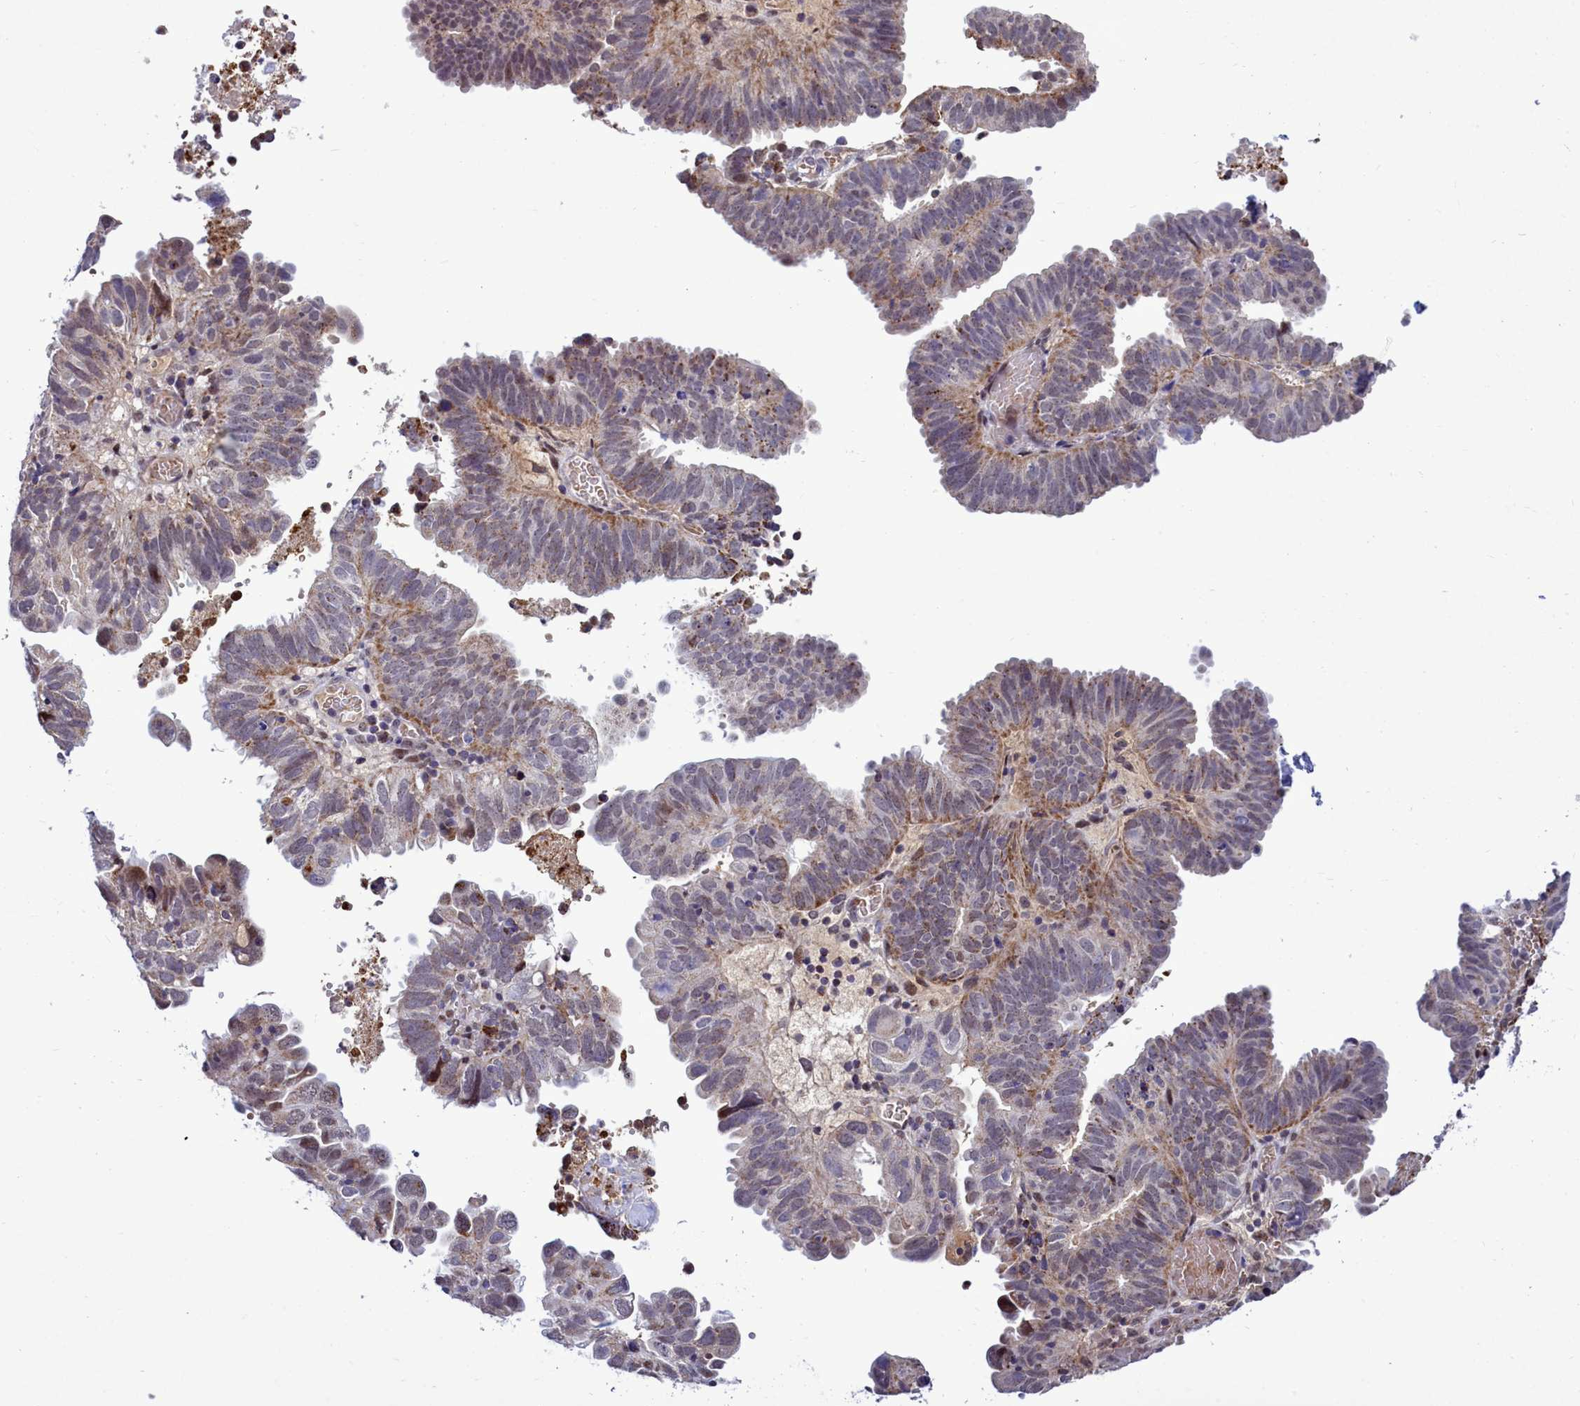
{"staining": {"intensity": "moderate", "quantity": "25%-75%", "location": "cytoplasmic/membranous,nuclear"}, "tissue": "endometrial cancer", "cell_type": "Tumor cells", "image_type": "cancer", "snomed": [{"axis": "morphology", "description": "Adenocarcinoma, NOS"}, {"axis": "topography", "description": "Uterus"}], "caption": "Immunohistochemical staining of endometrial cancer (adenocarcinoma) displays medium levels of moderate cytoplasmic/membranous and nuclear protein staining in about 25%-75% of tumor cells.", "gene": "POM121L2", "patient": {"sex": "female", "age": 77}}